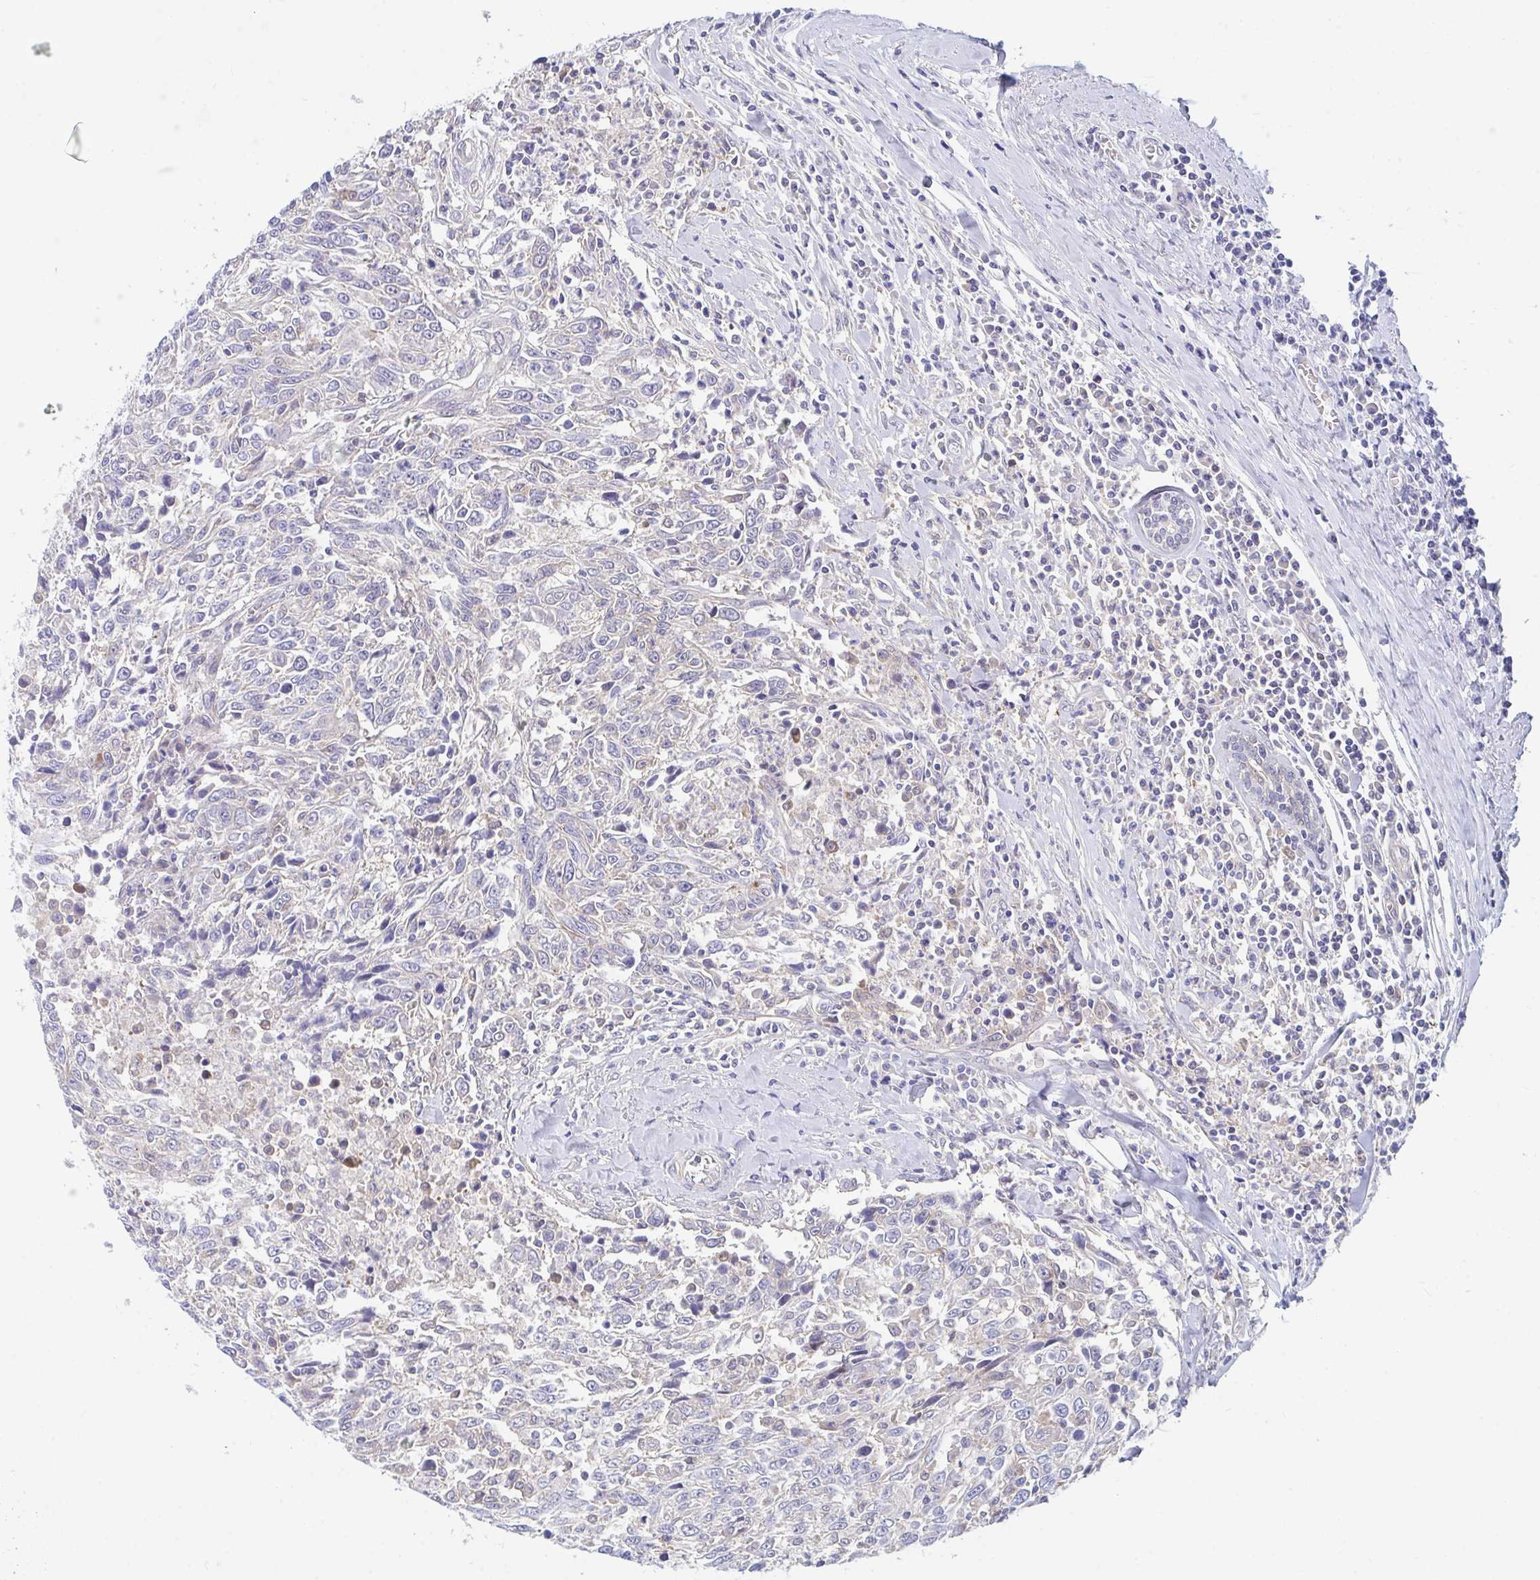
{"staining": {"intensity": "weak", "quantity": "<25%", "location": "cytoplasmic/membranous"}, "tissue": "breast cancer", "cell_type": "Tumor cells", "image_type": "cancer", "snomed": [{"axis": "morphology", "description": "Duct carcinoma"}, {"axis": "topography", "description": "Breast"}], "caption": "A high-resolution photomicrograph shows immunohistochemistry (IHC) staining of breast cancer (infiltrating ductal carcinoma), which shows no significant staining in tumor cells.", "gene": "P2RX3", "patient": {"sex": "female", "age": 50}}